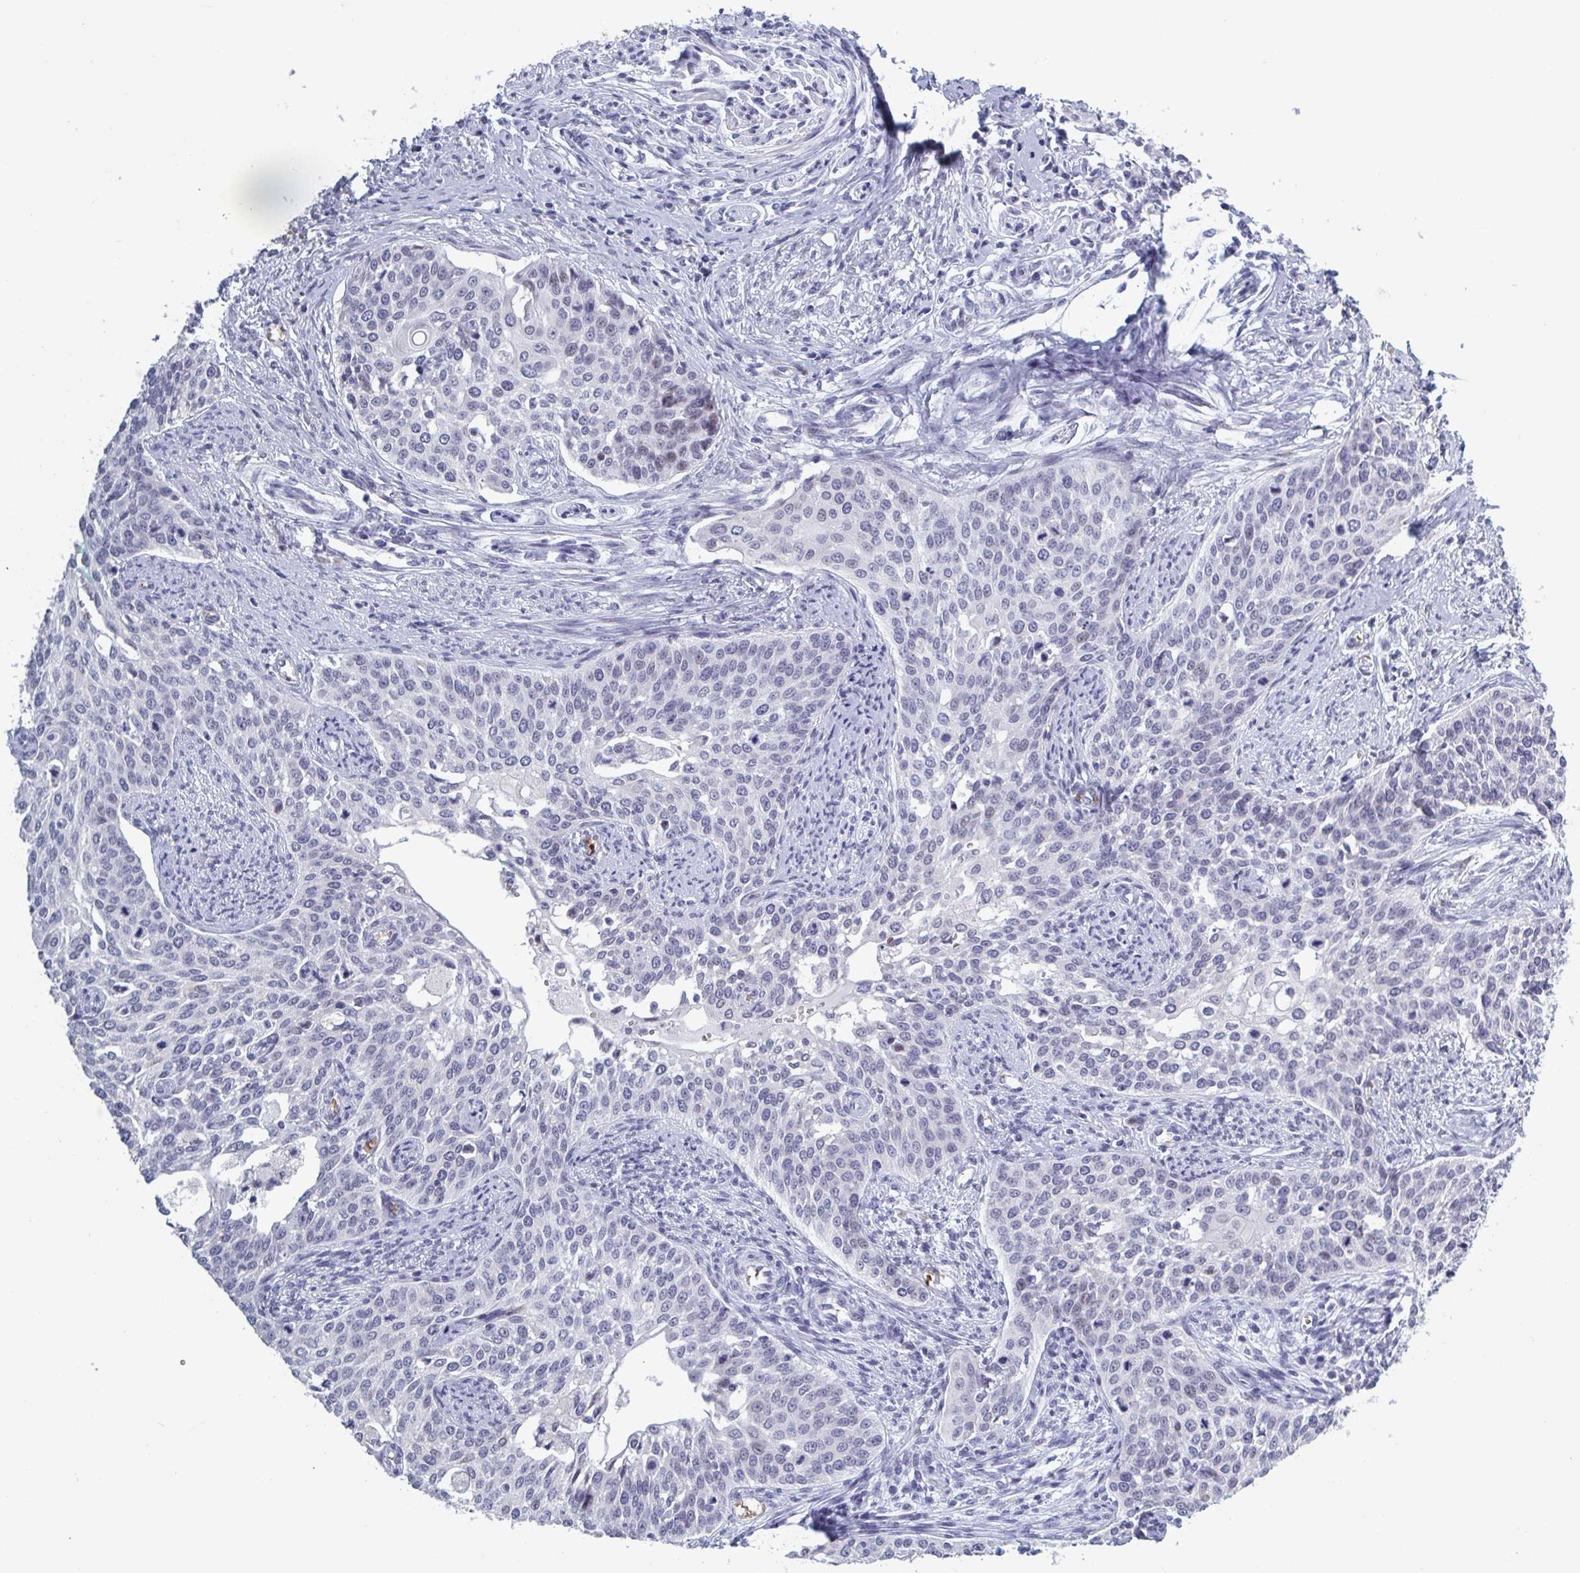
{"staining": {"intensity": "negative", "quantity": "none", "location": "none"}, "tissue": "cervical cancer", "cell_type": "Tumor cells", "image_type": "cancer", "snomed": [{"axis": "morphology", "description": "Squamous cell carcinoma, NOS"}, {"axis": "topography", "description": "Cervix"}], "caption": "Tumor cells are negative for brown protein staining in cervical cancer. (DAB immunohistochemistry (IHC), high magnification).", "gene": "HSD11B2", "patient": {"sex": "female", "age": 44}}